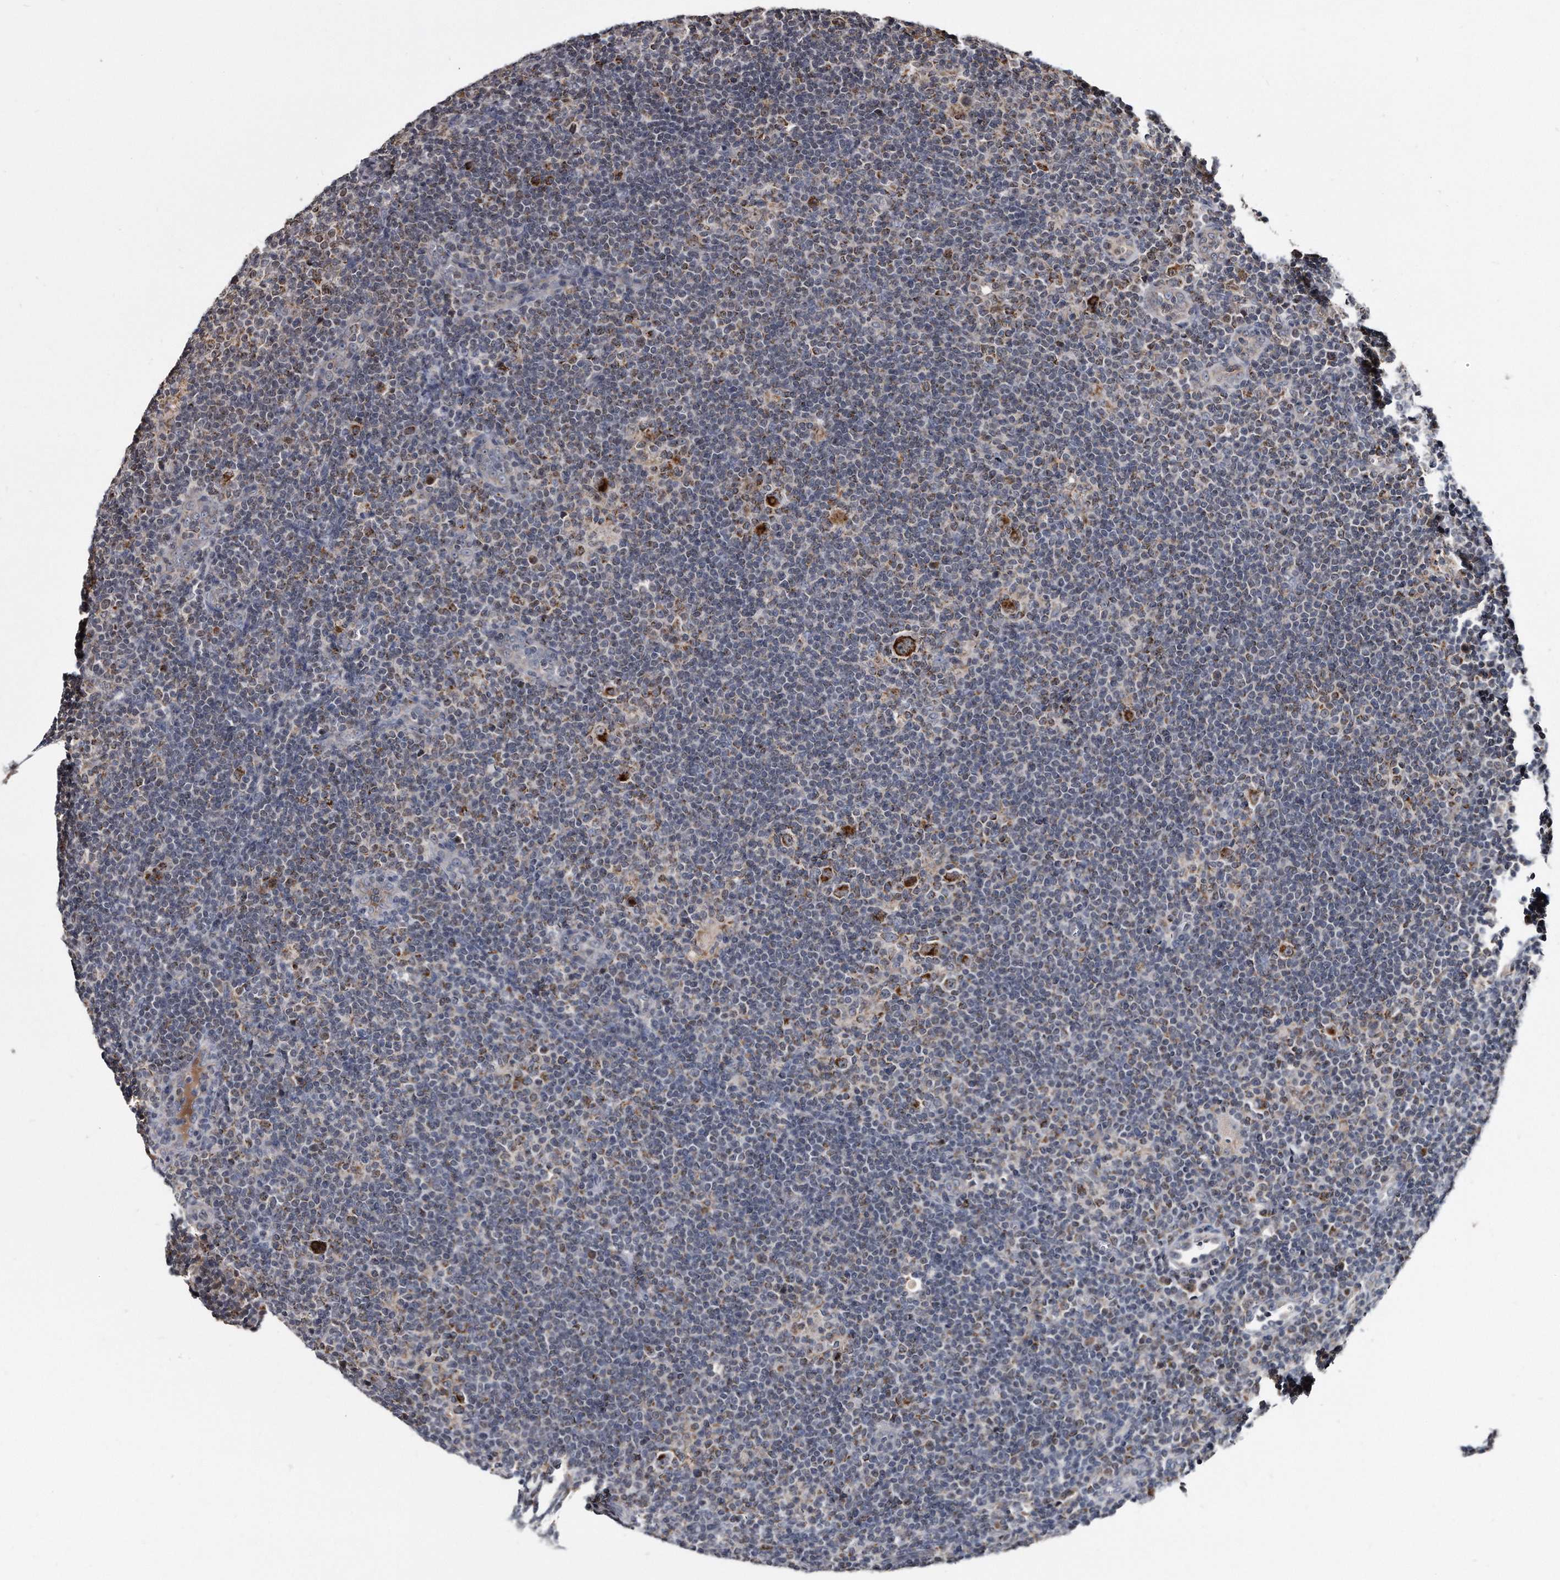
{"staining": {"intensity": "strong", "quantity": ">75%", "location": "cytoplasmic/membranous"}, "tissue": "lymphoma", "cell_type": "Tumor cells", "image_type": "cancer", "snomed": [{"axis": "morphology", "description": "Hodgkin's disease, NOS"}, {"axis": "topography", "description": "Lymph node"}], "caption": "Tumor cells demonstrate high levels of strong cytoplasmic/membranous staining in approximately >75% of cells in Hodgkin's disease. The protein is stained brown, and the nuclei are stained in blue (DAB IHC with brightfield microscopy, high magnification).", "gene": "FAM136A", "patient": {"sex": "female", "age": 57}}